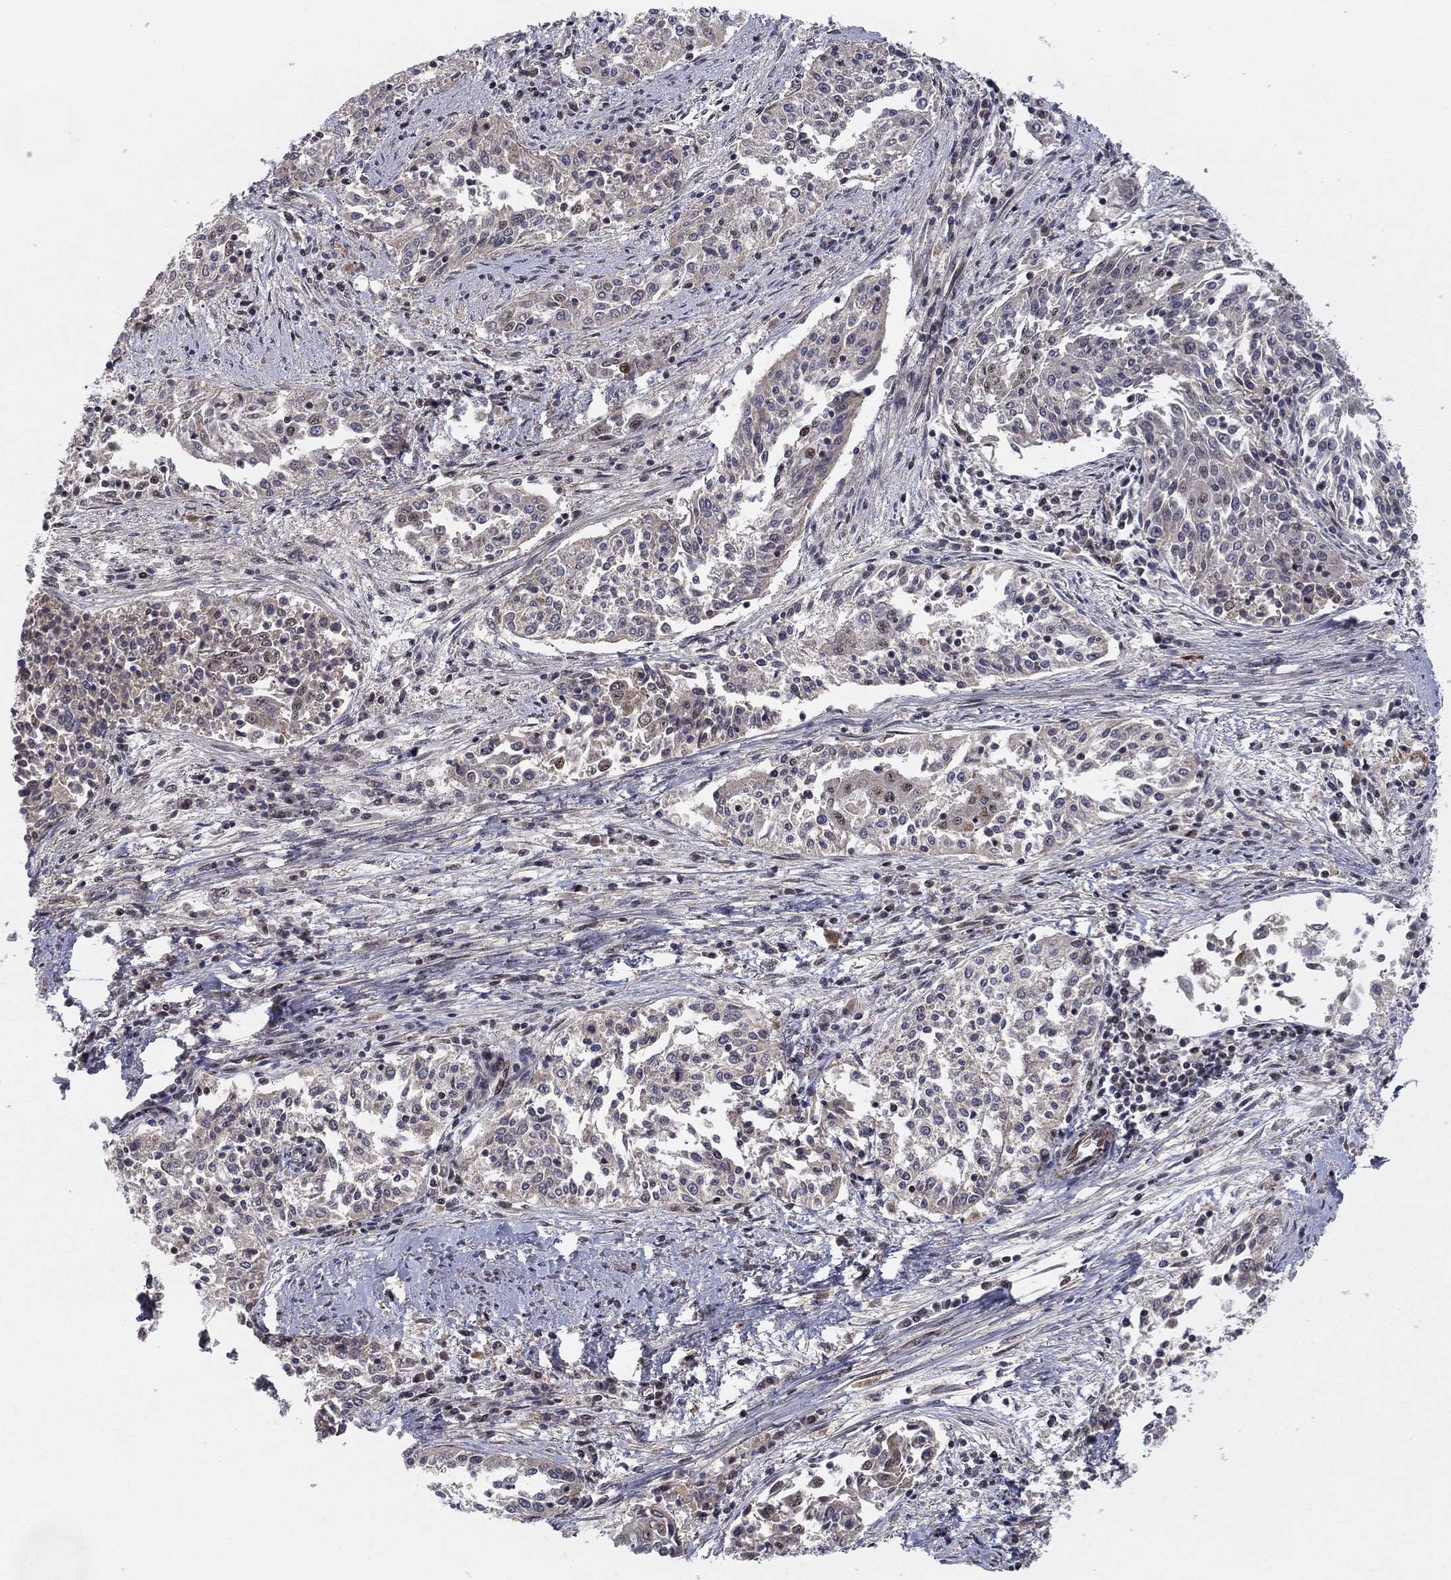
{"staining": {"intensity": "negative", "quantity": "none", "location": "none"}, "tissue": "cervical cancer", "cell_type": "Tumor cells", "image_type": "cancer", "snomed": [{"axis": "morphology", "description": "Squamous cell carcinoma, NOS"}, {"axis": "topography", "description": "Cervix"}], "caption": "An immunohistochemistry histopathology image of squamous cell carcinoma (cervical) is shown. There is no staining in tumor cells of squamous cell carcinoma (cervical).", "gene": "ZNF395", "patient": {"sex": "female", "age": 41}}